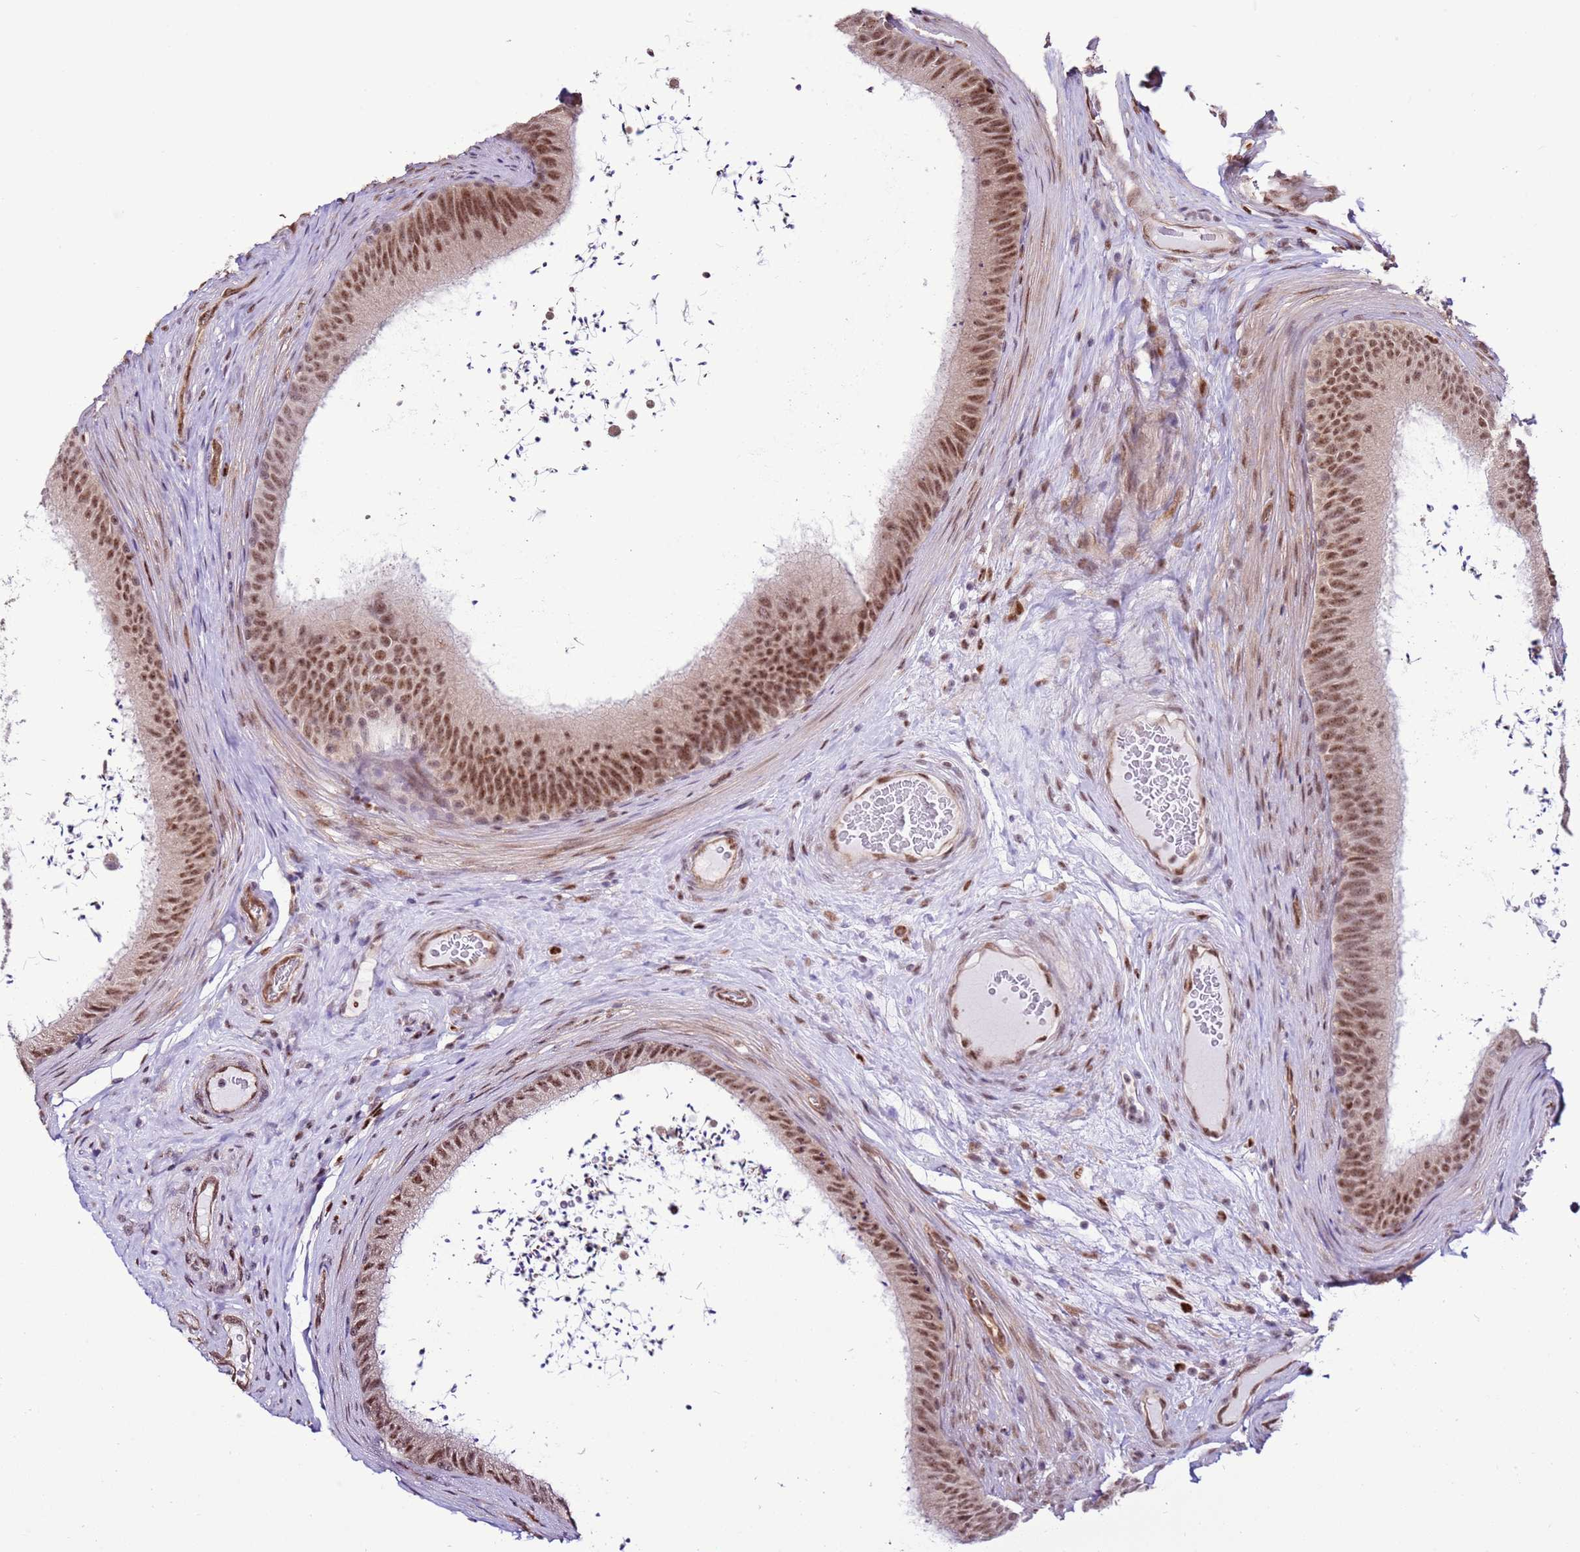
{"staining": {"intensity": "moderate", "quantity": ">75%", "location": "nuclear"}, "tissue": "epididymis", "cell_type": "Glandular cells", "image_type": "normal", "snomed": [{"axis": "morphology", "description": "Normal tissue, NOS"}, {"axis": "topography", "description": "Testis"}, {"axis": "topography", "description": "Epididymis"}], "caption": "Glandular cells demonstrate medium levels of moderate nuclear expression in approximately >75% of cells in benign epididymis.", "gene": "PRPF6", "patient": {"sex": "male", "age": 41}}